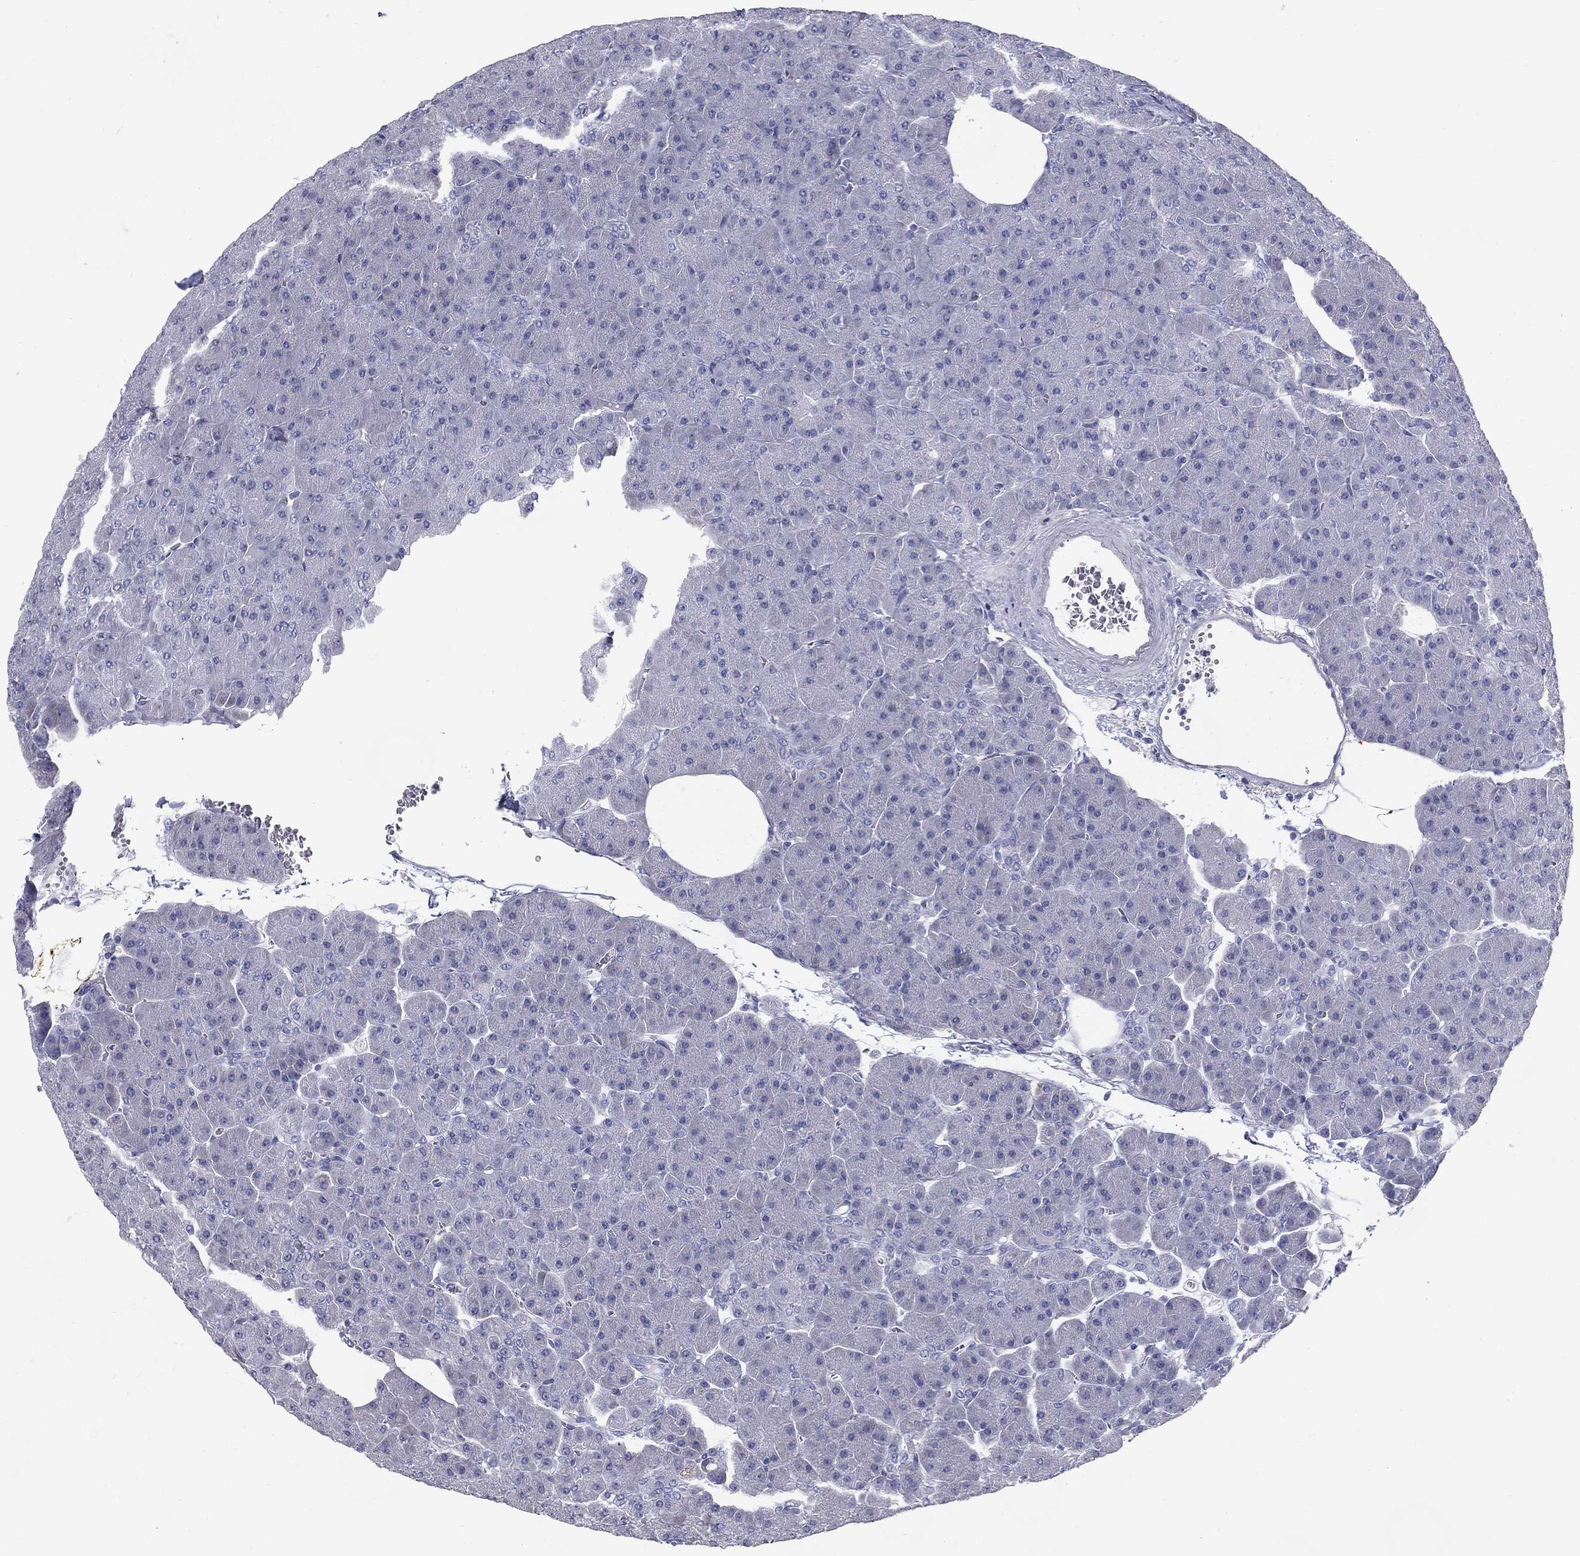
{"staining": {"intensity": "negative", "quantity": "none", "location": "none"}, "tissue": "pancreas", "cell_type": "Exocrine glandular cells", "image_type": "normal", "snomed": [{"axis": "morphology", "description": "Normal tissue, NOS"}, {"axis": "topography", "description": "Pancreas"}], "caption": "The photomicrograph reveals no significant staining in exocrine glandular cells of pancreas. (DAB immunohistochemistry, high magnification).", "gene": "C19orf18", "patient": {"sex": "male", "age": 61}}